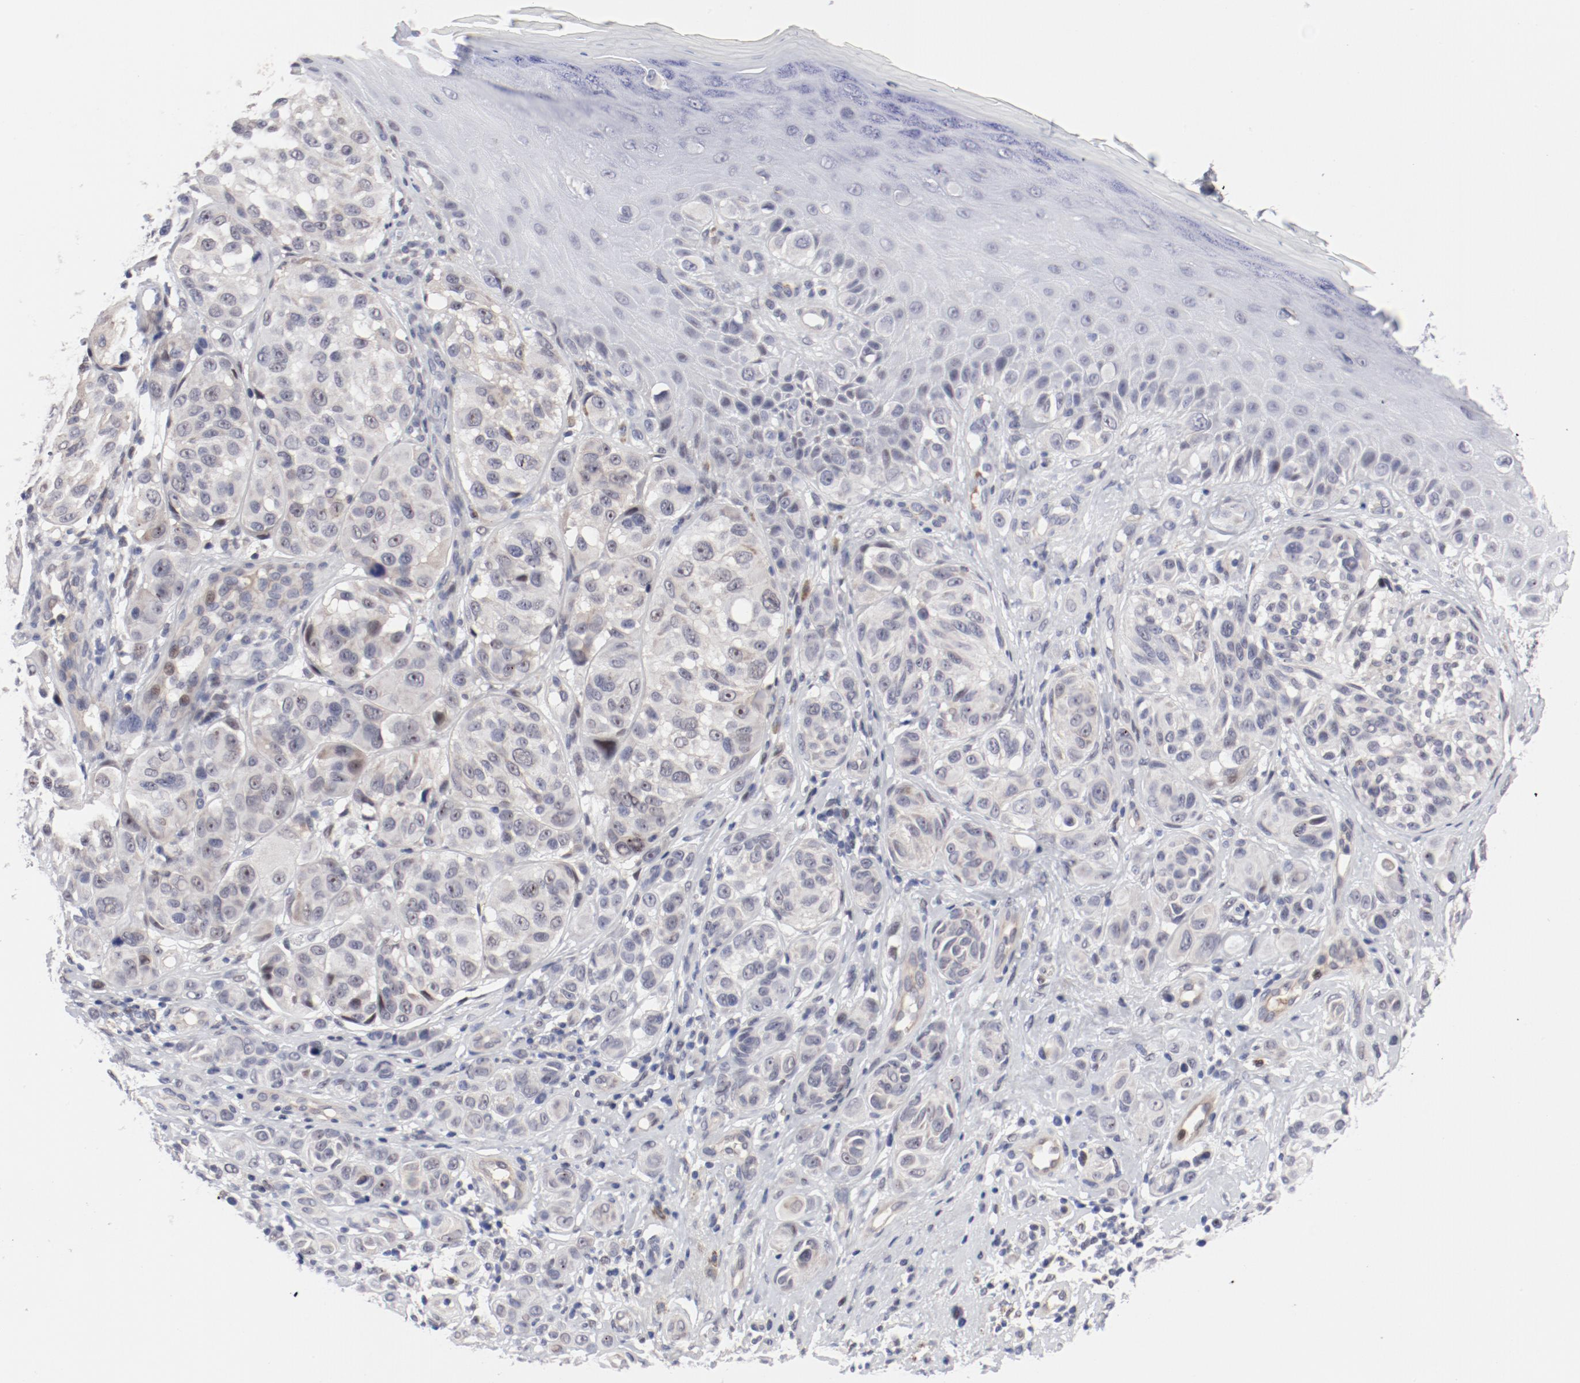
{"staining": {"intensity": "negative", "quantity": "none", "location": "none"}, "tissue": "melanoma", "cell_type": "Tumor cells", "image_type": "cancer", "snomed": [{"axis": "morphology", "description": "Malignant melanoma, NOS"}, {"axis": "topography", "description": "Skin"}], "caption": "The image exhibits no staining of tumor cells in melanoma.", "gene": "FSCB", "patient": {"sex": "male", "age": 57}}